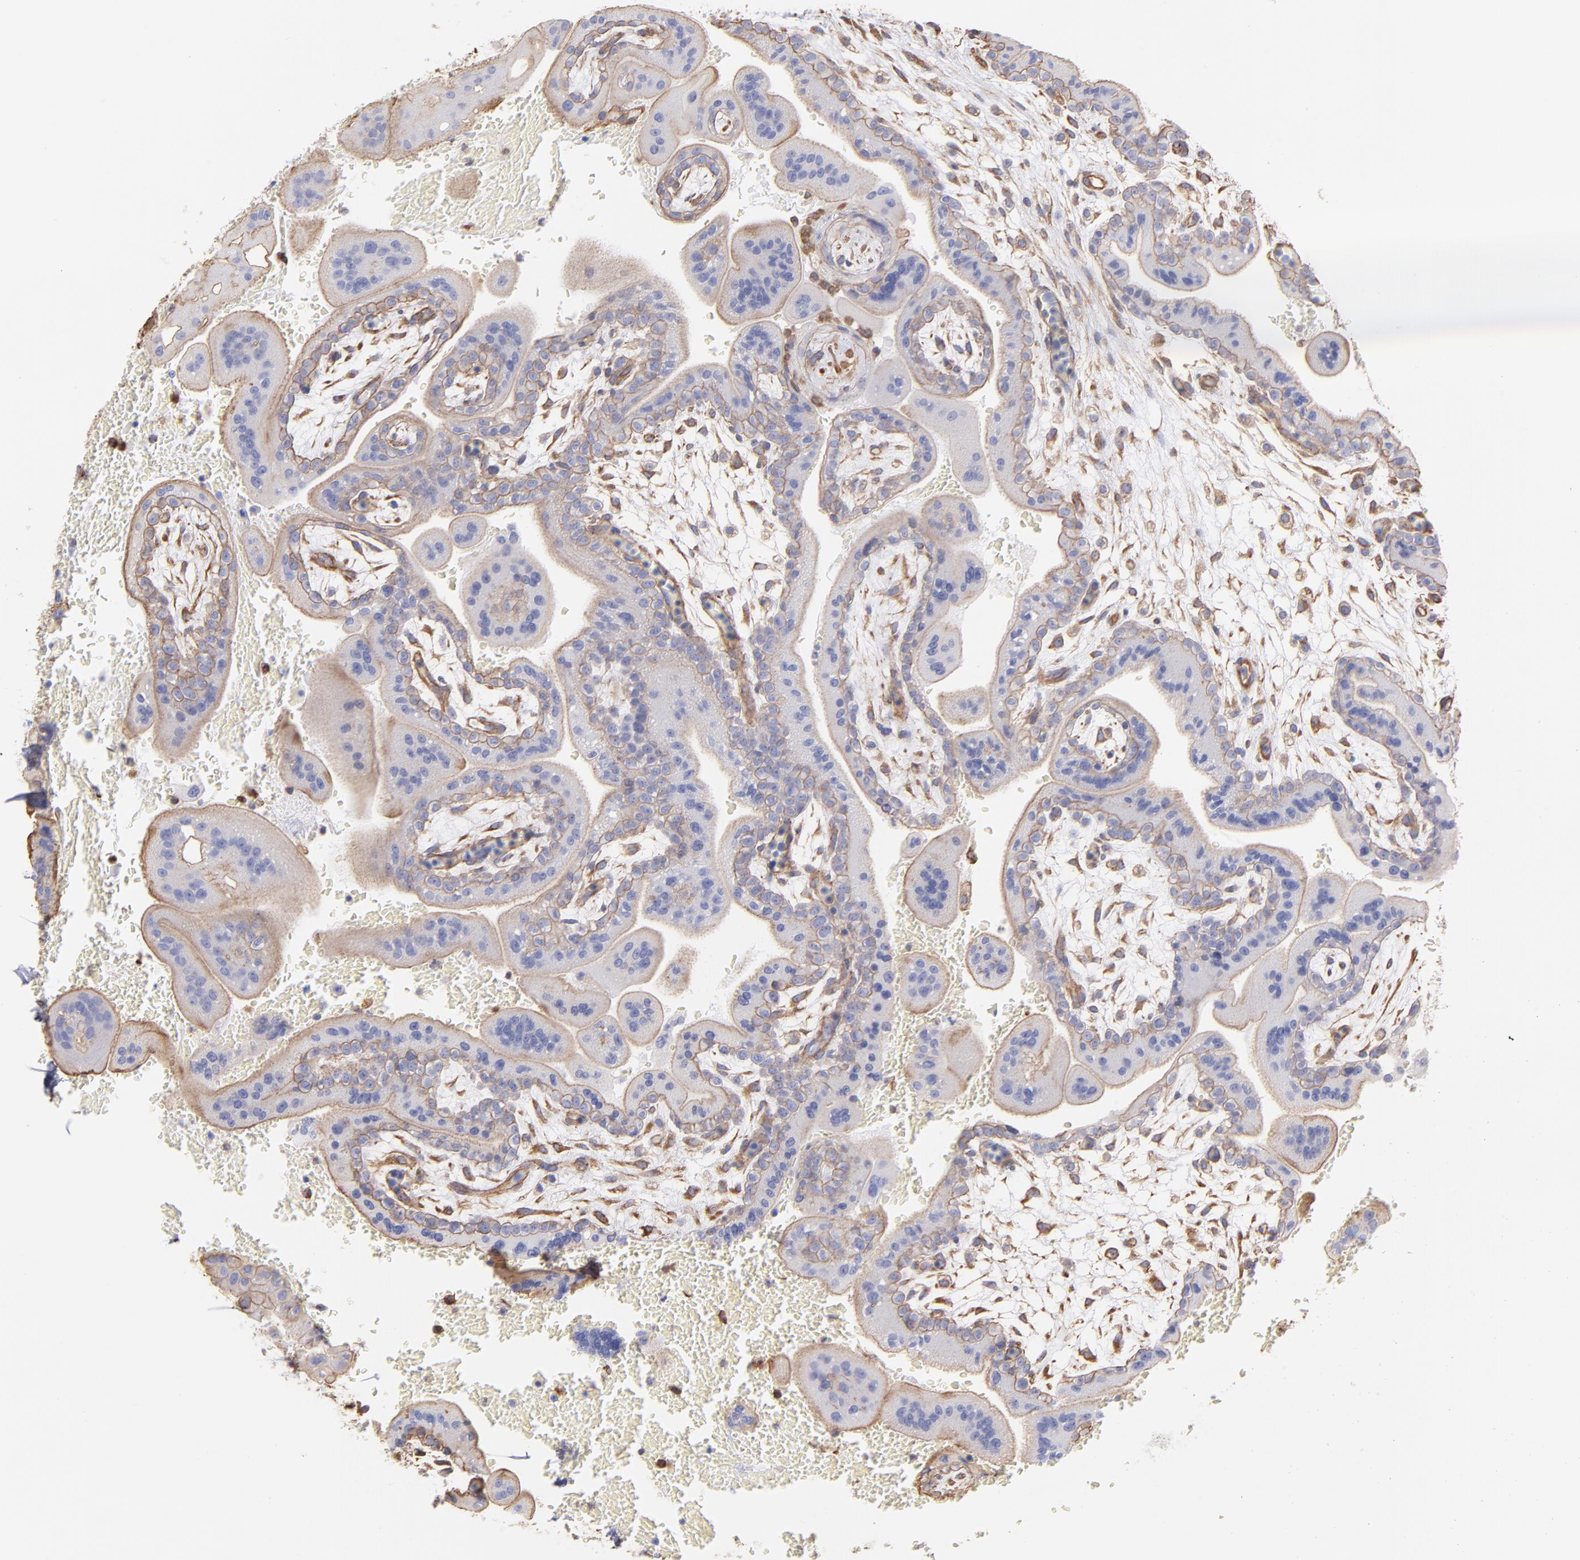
{"staining": {"intensity": "moderate", "quantity": ">75%", "location": "cytoplasmic/membranous"}, "tissue": "placenta", "cell_type": "Trophoblastic cells", "image_type": "normal", "snomed": [{"axis": "morphology", "description": "Normal tissue, NOS"}, {"axis": "topography", "description": "Placenta"}], "caption": "DAB (3,3'-diaminobenzidine) immunohistochemical staining of benign placenta exhibits moderate cytoplasmic/membranous protein staining in approximately >75% of trophoblastic cells. Using DAB (brown) and hematoxylin (blue) stains, captured at high magnification using brightfield microscopy.", "gene": "PLEC", "patient": {"sex": "female", "age": 35}}